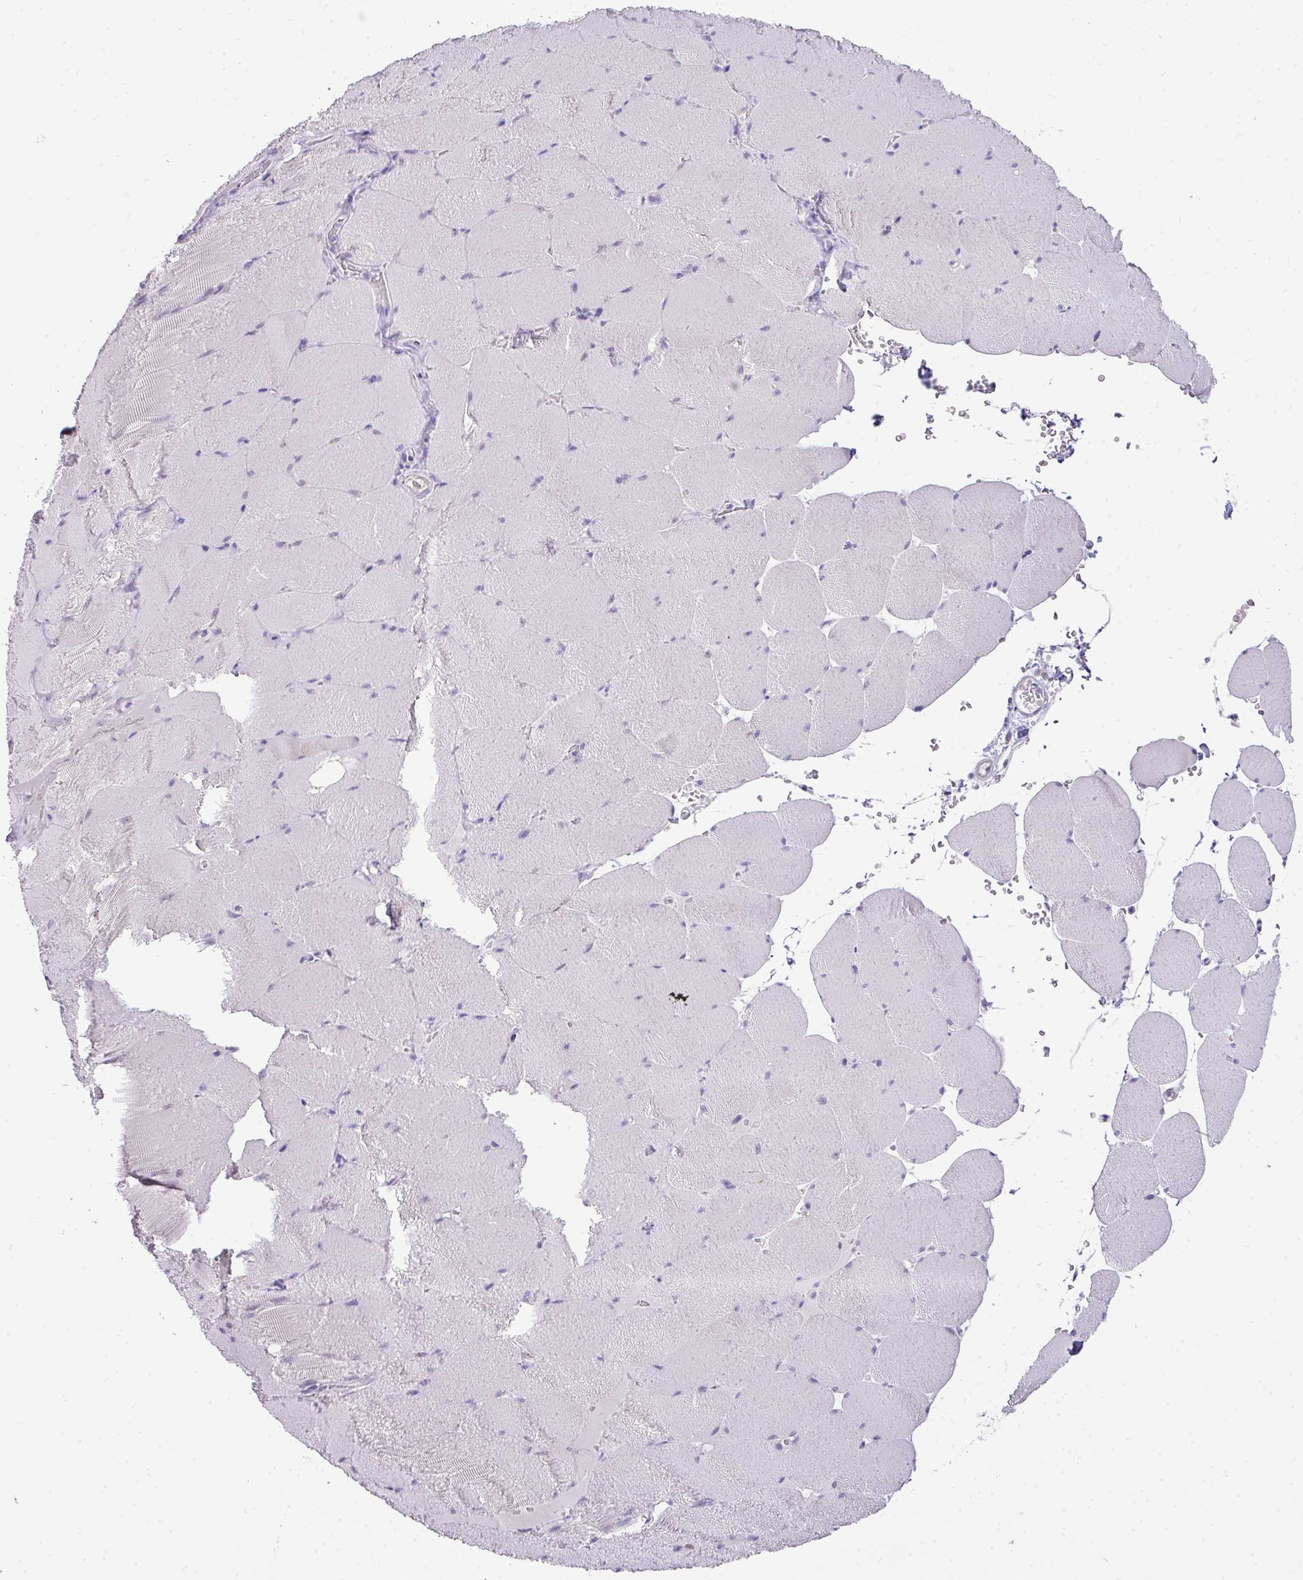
{"staining": {"intensity": "negative", "quantity": "none", "location": "none"}, "tissue": "skeletal muscle", "cell_type": "Myocytes", "image_type": "normal", "snomed": [{"axis": "morphology", "description": "Normal tissue, NOS"}, {"axis": "topography", "description": "Skeletal muscle"}, {"axis": "topography", "description": "Head-Neck"}], "caption": "Immunohistochemistry (IHC) of unremarkable human skeletal muscle shows no expression in myocytes.", "gene": "GCG", "patient": {"sex": "male", "age": 66}}